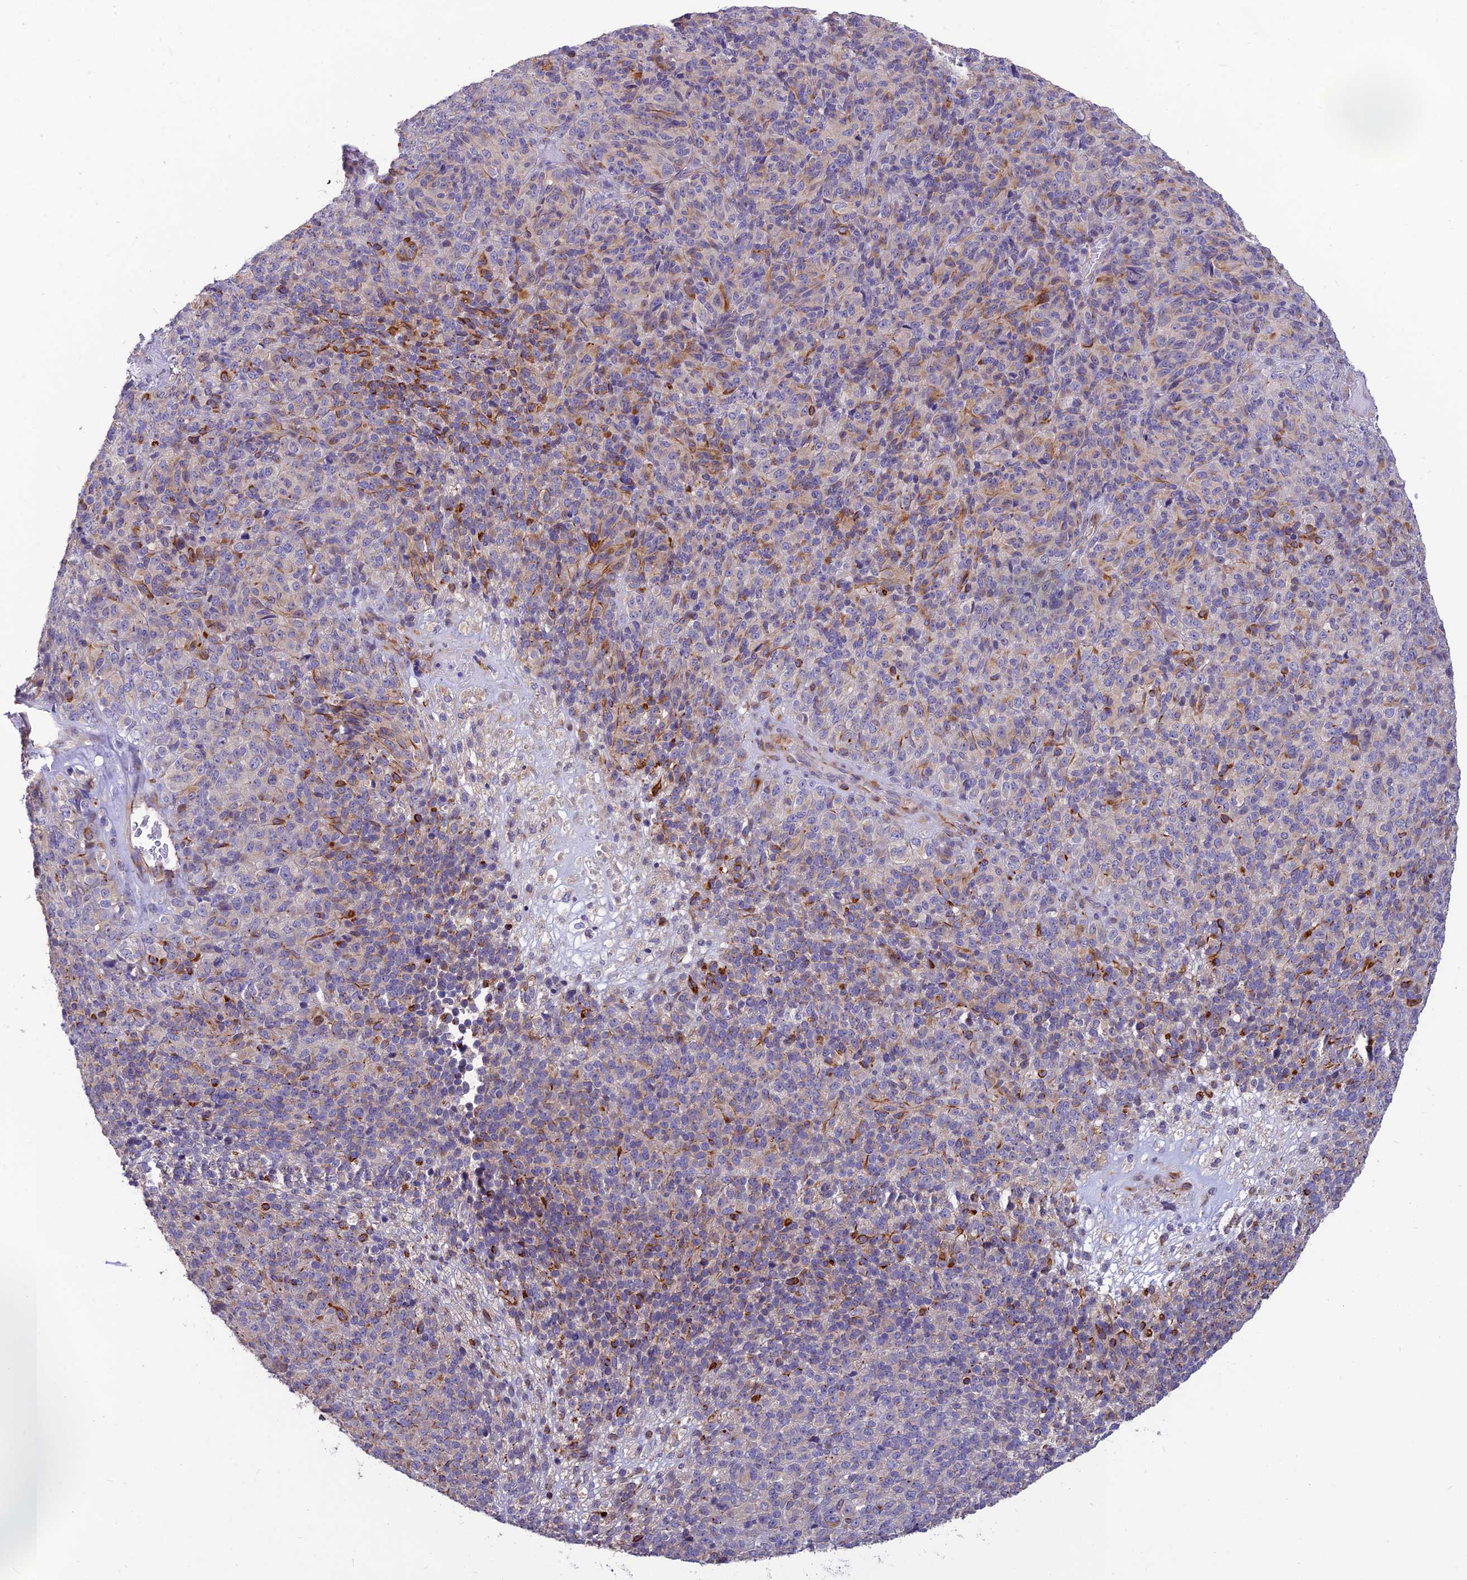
{"staining": {"intensity": "negative", "quantity": "none", "location": "none"}, "tissue": "melanoma", "cell_type": "Tumor cells", "image_type": "cancer", "snomed": [{"axis": "morphology", "description": "Malignant melanoma, Metastatic site"}, {"axis": "topography", "description": "Brain"}], "caption": "High power microscopy photomicrograph of an IHC photomicrograph of malignant melanoma (metastatic site), revealing no significant positivity in tumor cells.", "gene": "ST8SIA5", "patient": {"sex": "female", "age": 56}}